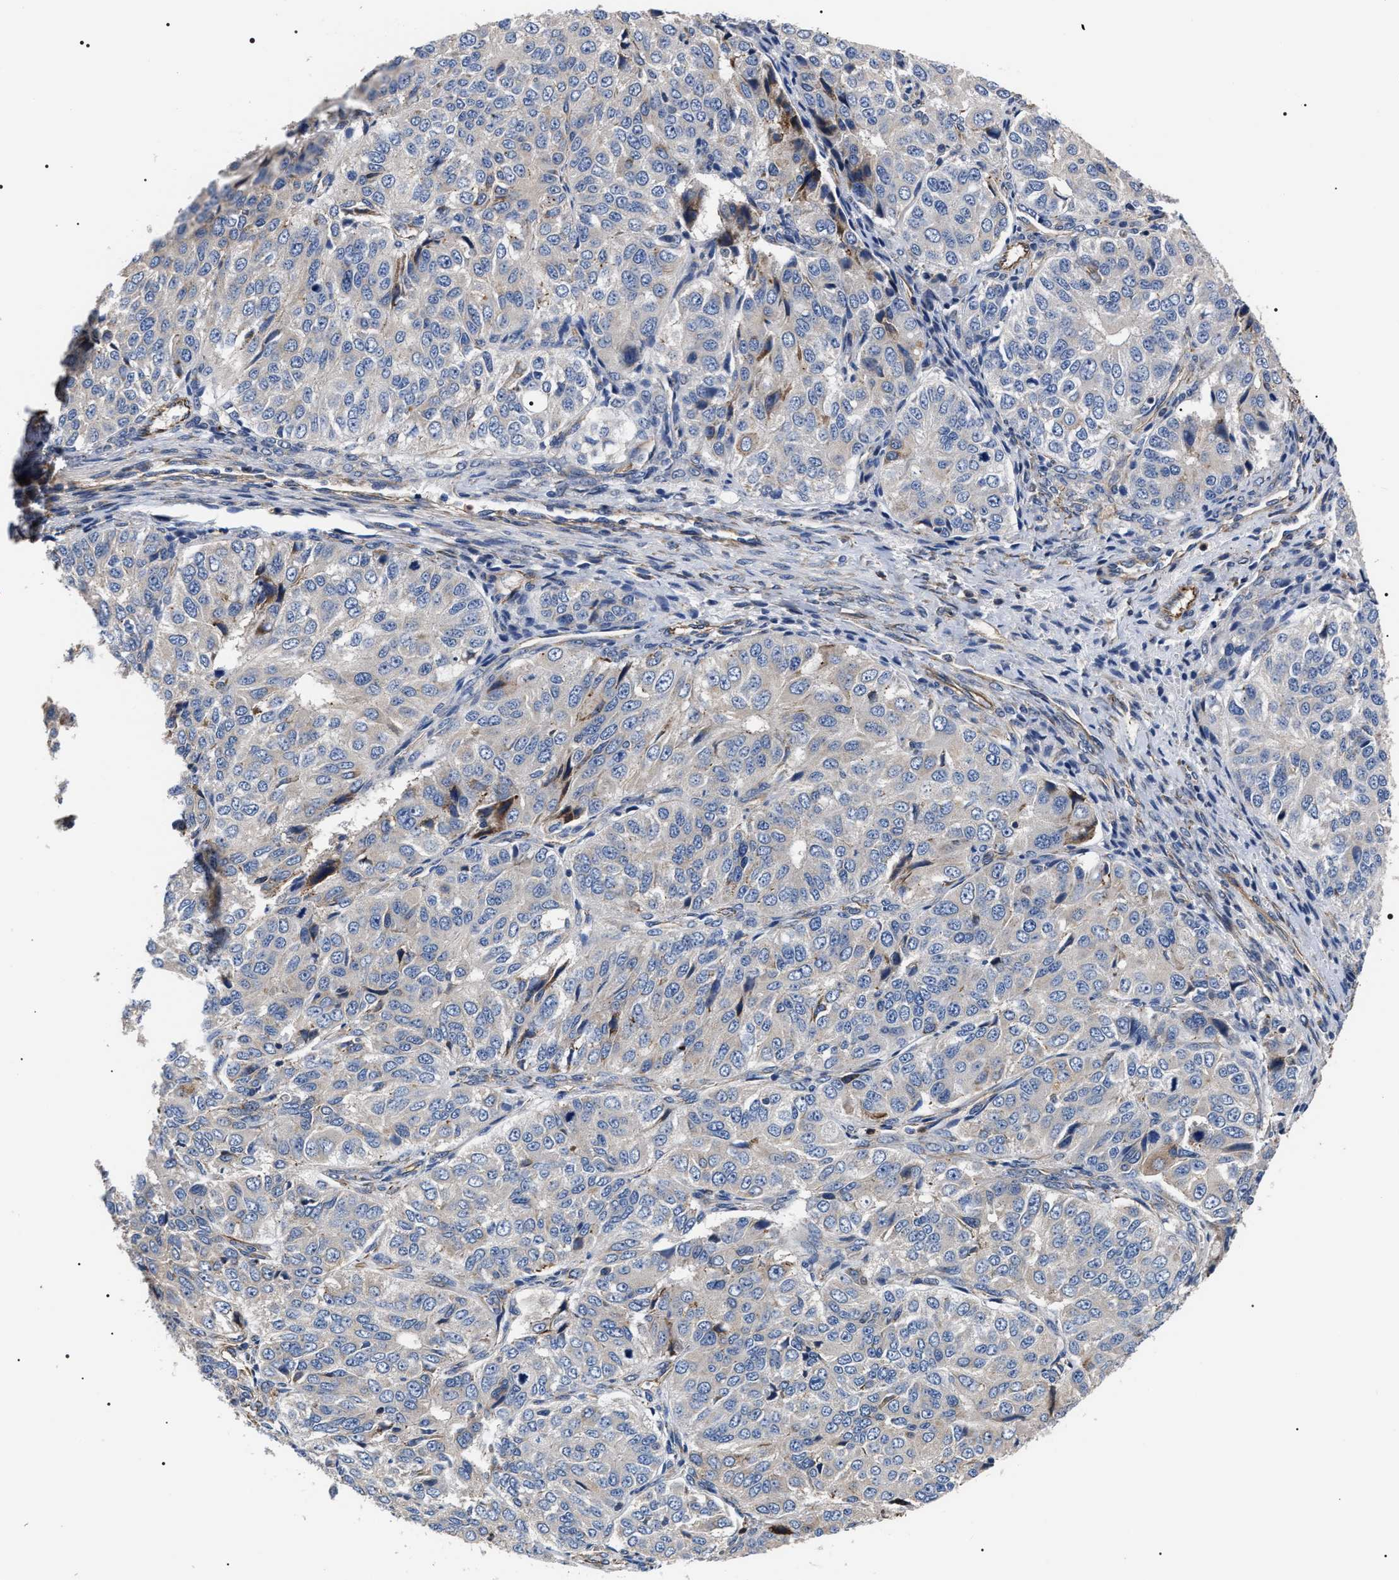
{"staining": {"intensity": "negative", "quantity": "none", "location": "none"}, "tissue": "ovarian cancer", "cell_type": "Tumor cells", "image_type": "cancer", "snomed": [{"axis": "morphology", "description": "Carcinoma, endometroid"}, {"axis": "topography", "description": "Ovary"}], "caption": "Immunohistochemistry of ovarian endometroid carcinoma shows no expression in tumor cells.", "gene": "TSPAN33", "patient": {"sex": "female", "age": 51}}